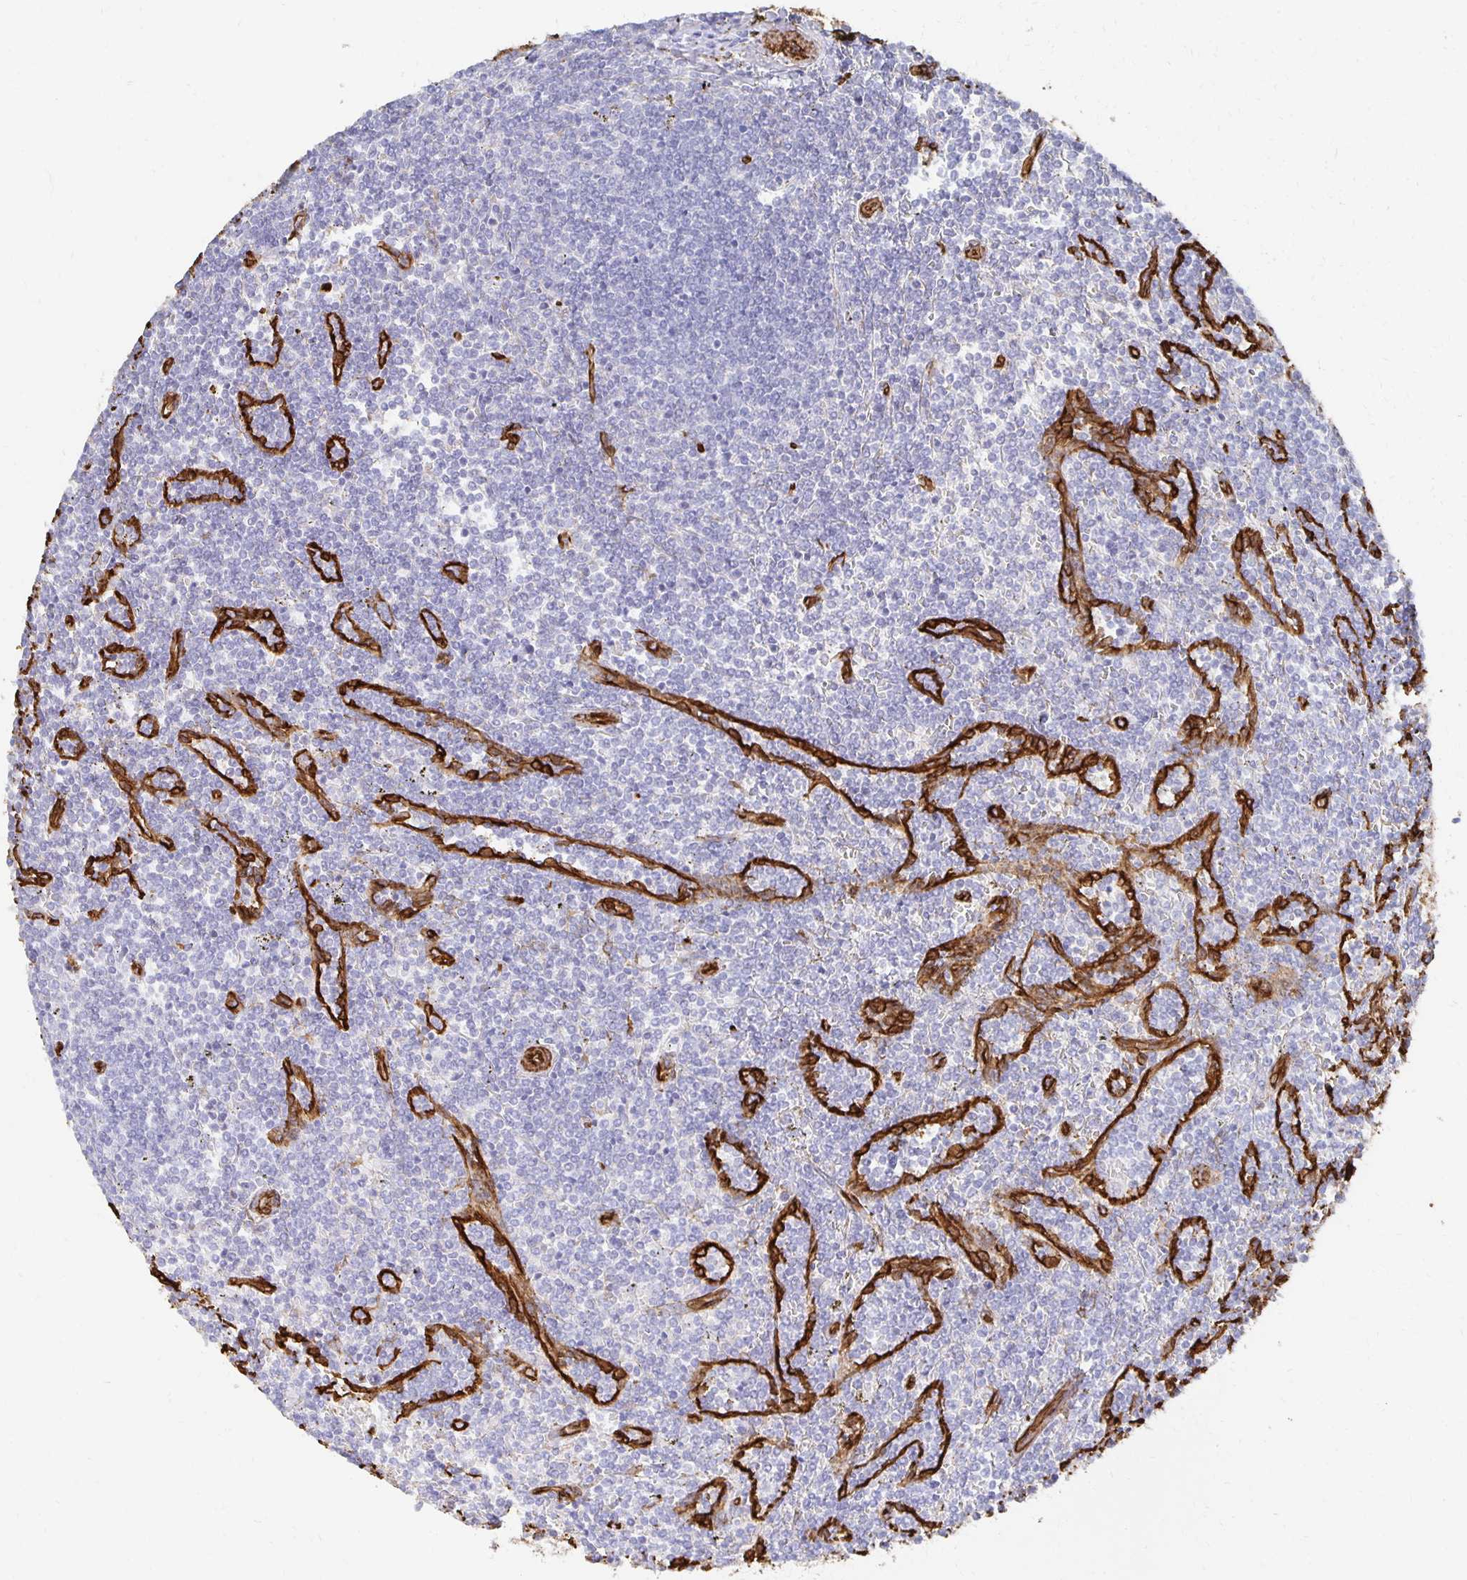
{"staining": {"intensity": "negative", "quantity": "none", "location": "none"}, "tissue": "lymphoma", "cell_type": "Tumor cells", "image_type": "cancer", "snomed": [{"axis": "morphology", "description": "Malignant lymphoma, non-Hodgkin's type, Low grade"}, {"axis": "topography", "description": "Spleen"}], "caption": "Histopathology image shows no protein expression in tumor cells of malignant lymphoma, non-Hodgkin's type (low-grade) tissue.", "gene": "VIPR2", "patient": {"sex": "male", "age": 78}}